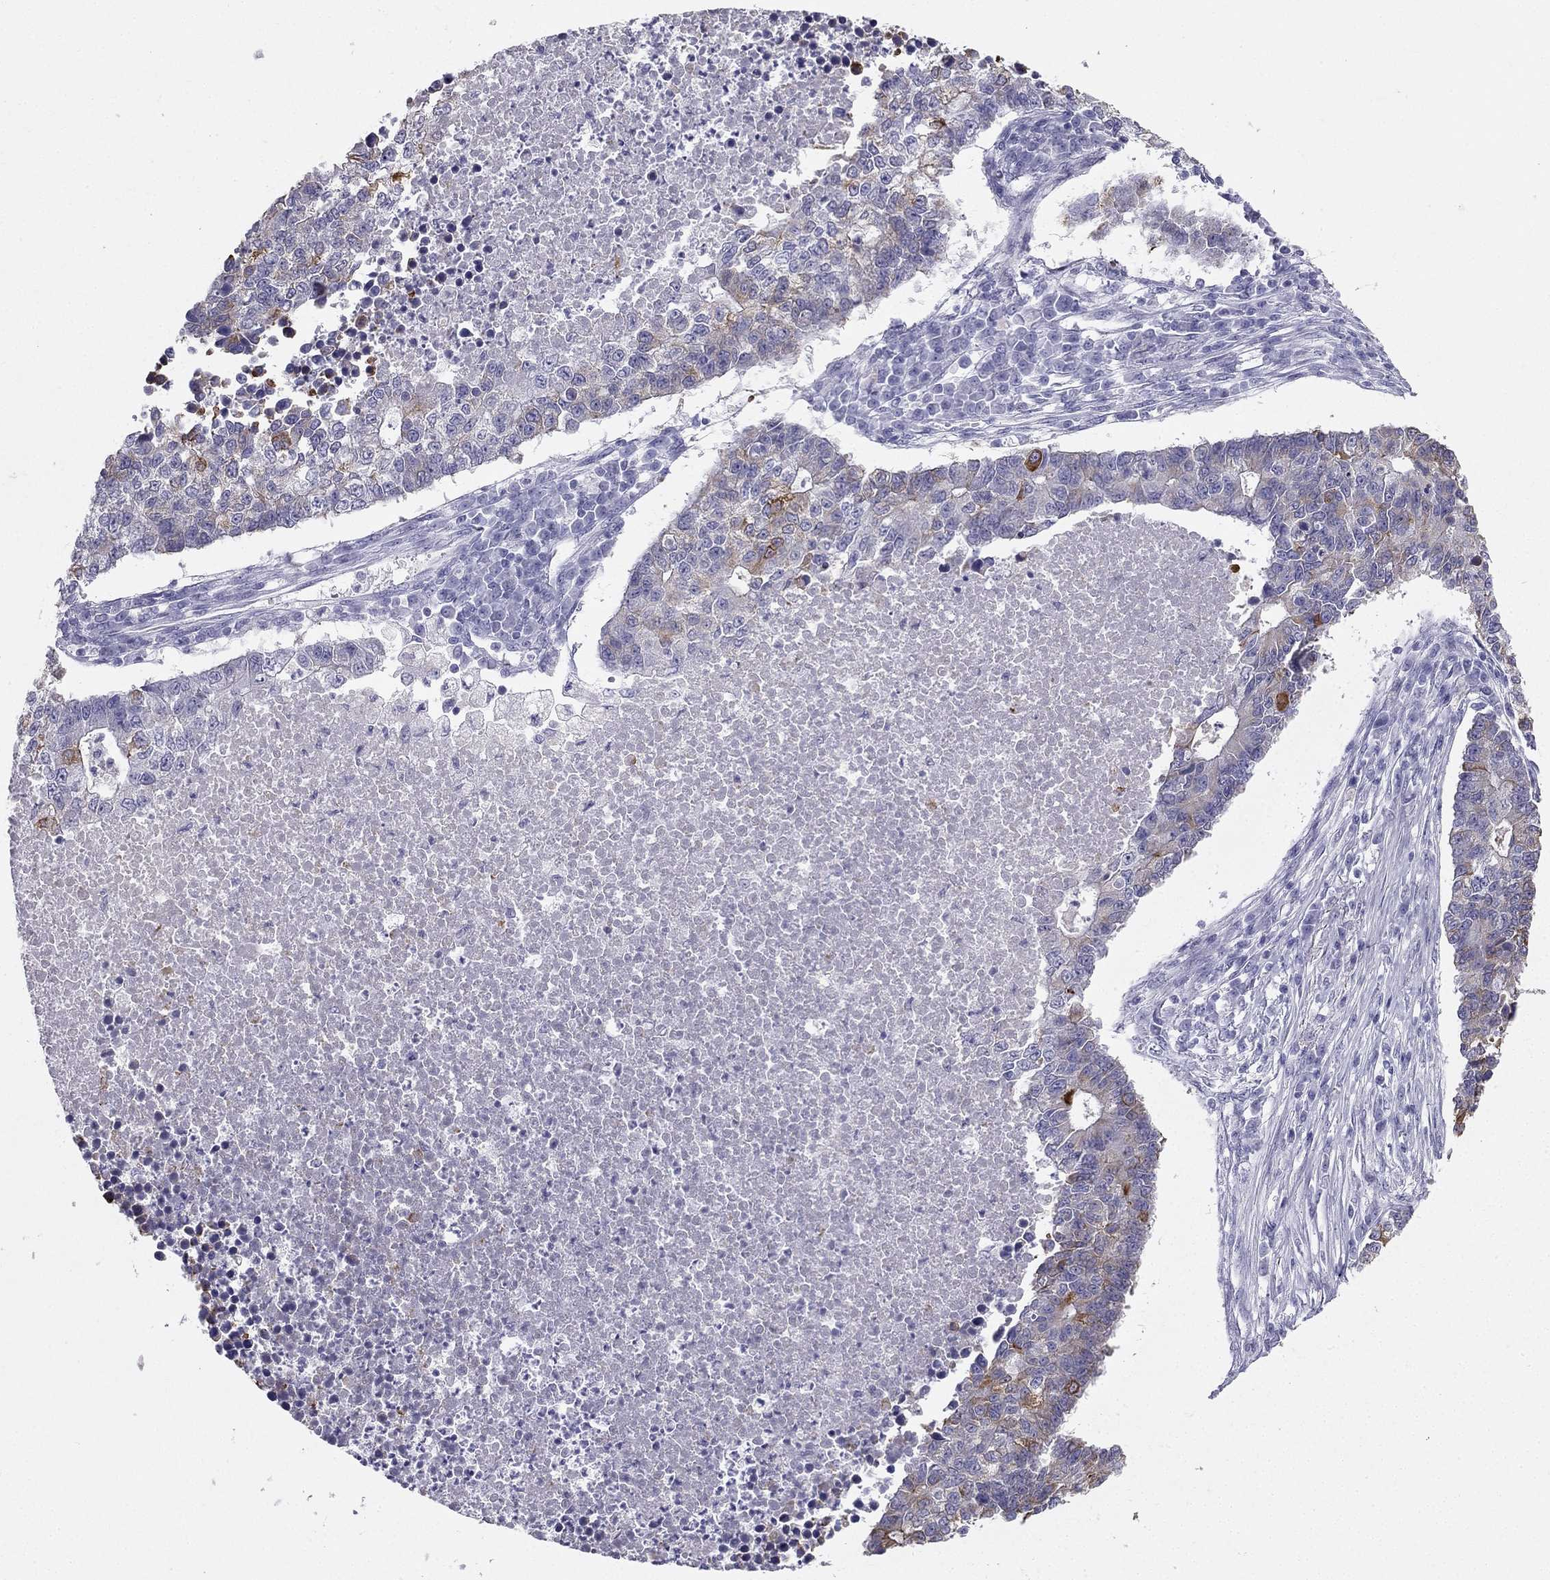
{"staining": {"intensity": "strong", "quantity": "<25%", "location": "cytoplasmic/membranous"}, "tissue": "lung cancer", "cell_type": "Tumor cells", "image_type": "cancer", "snomed": [{"axis": "morphology", "description": "Adenocarcinoma, NOS"}, {"axis": "topography", "description": "Lung"}], "caption": "A high-resolution histopathology image shows immunohistochemistry (IHC) staining of lung cancer, which displays strong cytoplasmic/membranous expression in approximately <25% of tumor cells. (IHC, brightfield microscopy, high magnification).", "gene": "TFF3", "patient": {"sex": "male", "age": 57}}